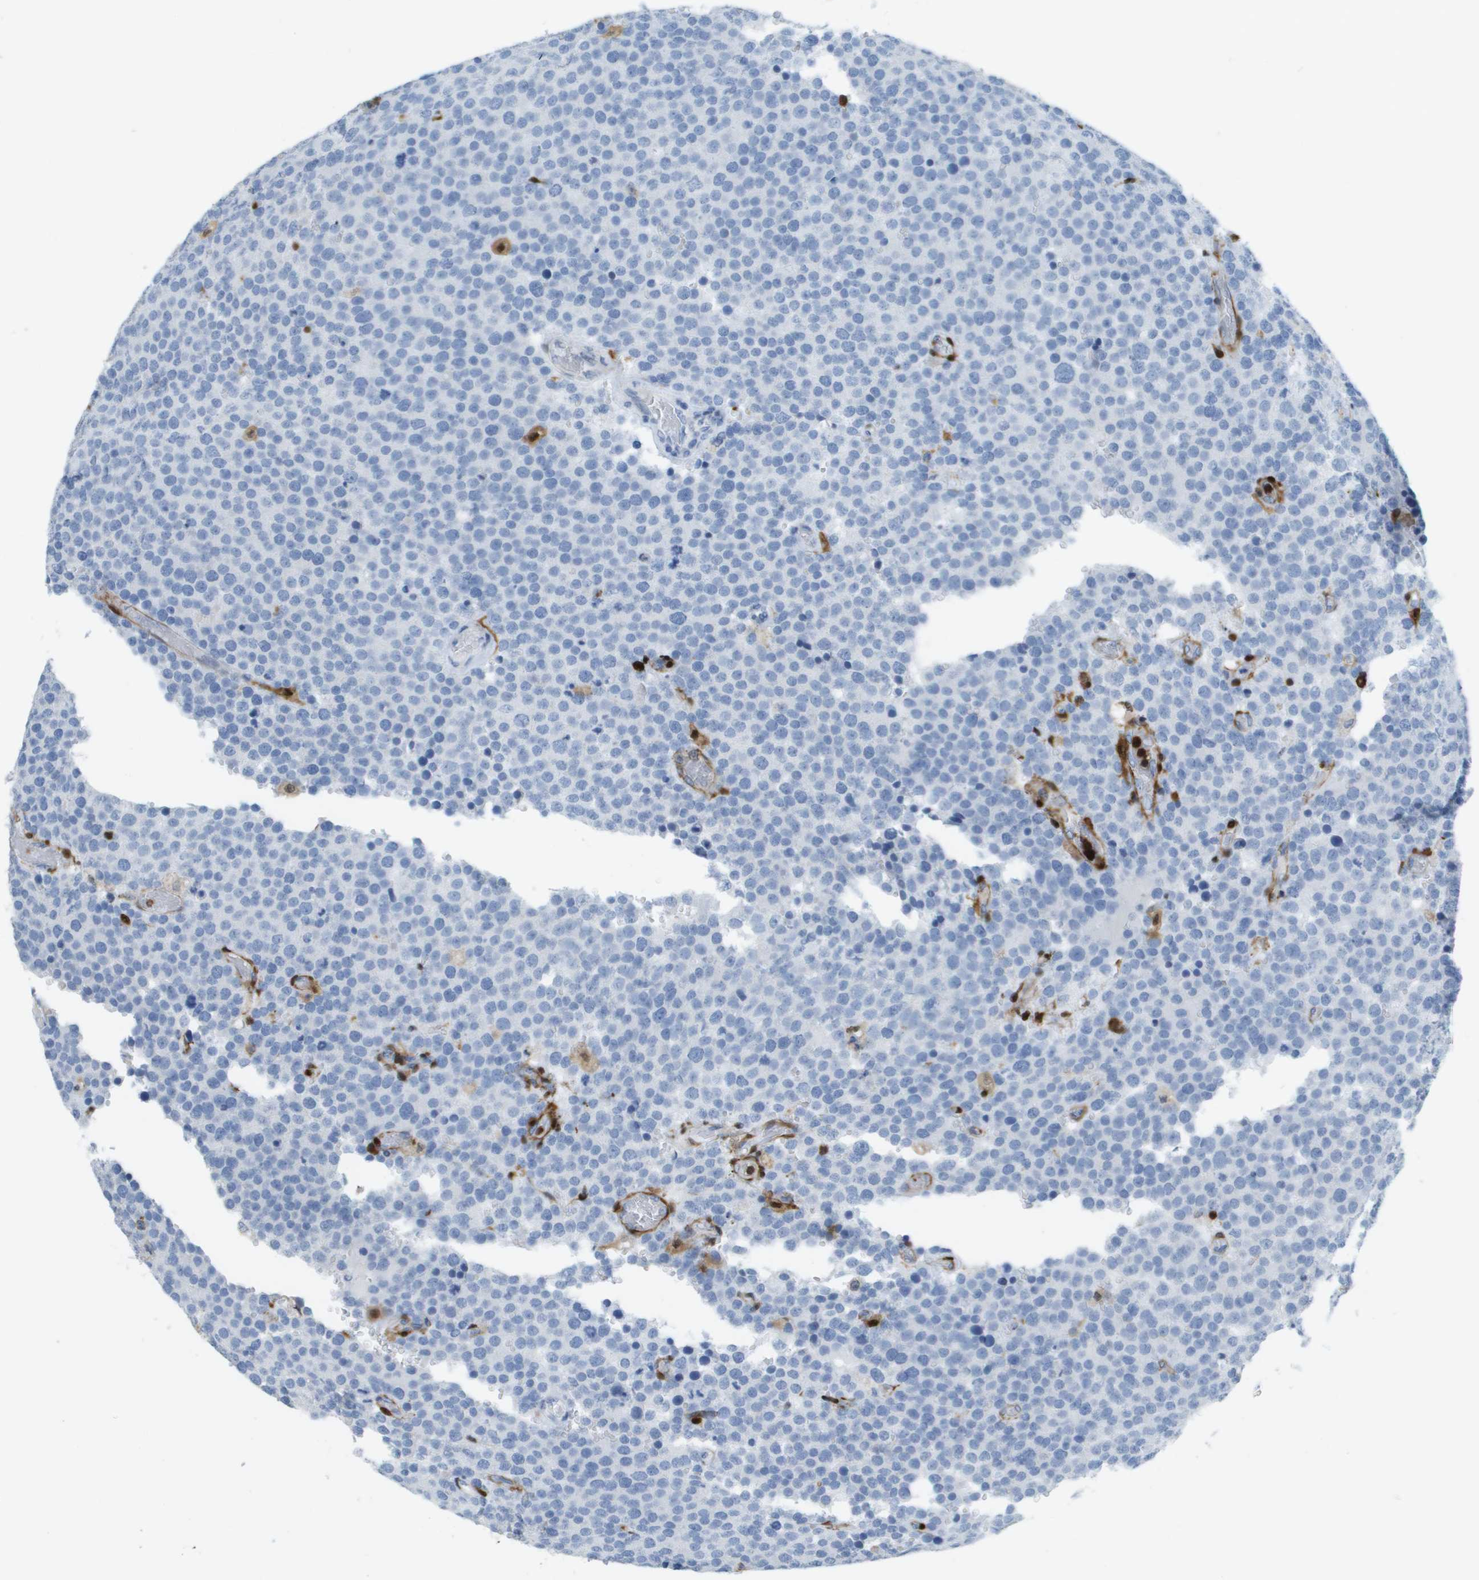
{"staining": {"intensity": "negative", "quantity": "none", "location": "none"}, "tissue": "testis cancer", "cell_type": "Tumor cells", "image_type": "cancer", "snomed": [{"axis": "morphology", "description": "Normal tissue, NOS"}, {"axis": "morphology", "description": "Seminoma, NOS"}, {"axis": "topography", "description": "Testis"}], "caption": "Testis seminoma was stained to show a protein in brown. There is no significant staining in tumor cells.", "gene": "DOCK5", "patient": {"sex": "male", "age": 71}}